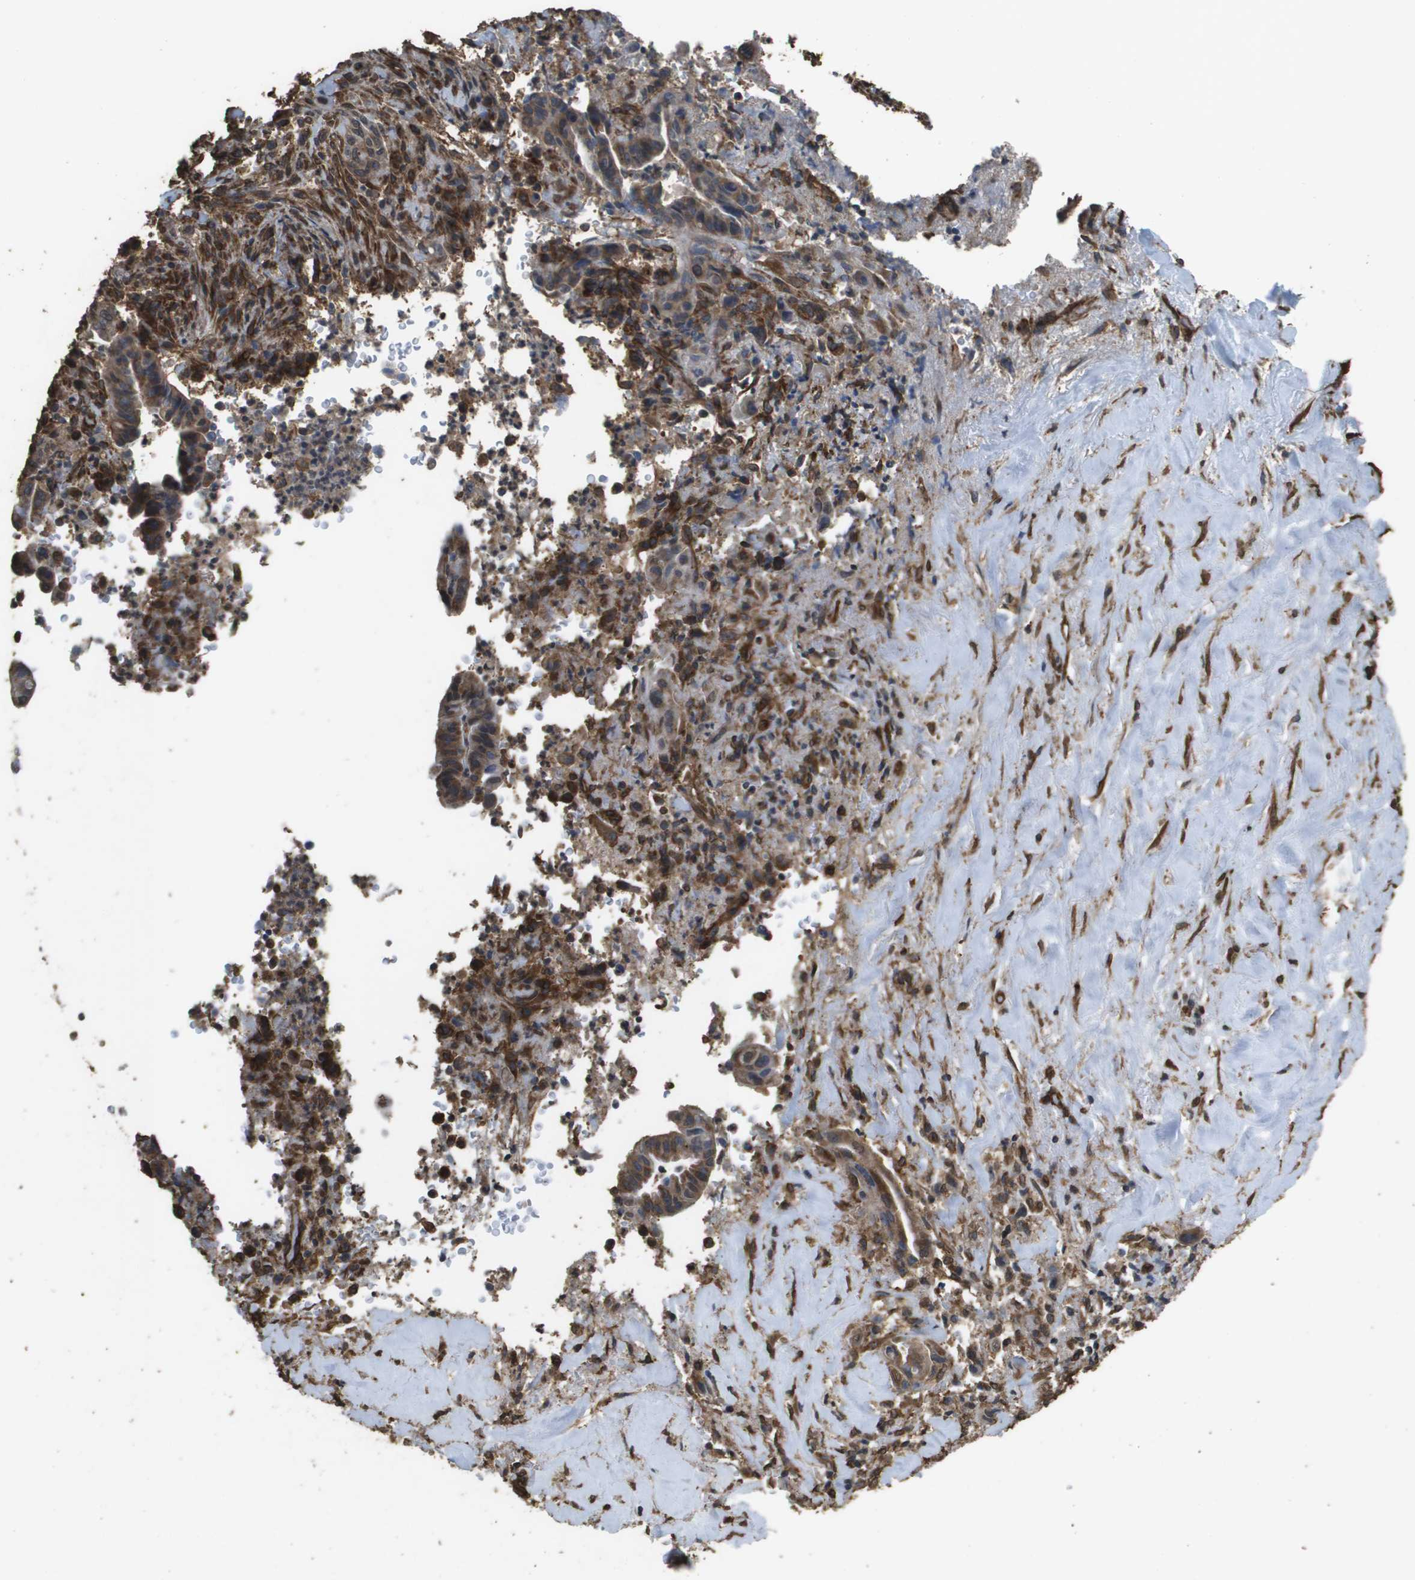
{"staining": {"intensity": "moderate", "quantity": ">75%", "location": "cytoplasmic/membranous,nuclear"}, "tissue": "liver cancer", "cell_type": "Tumor cells", "image_type": "cancer", "snomed": [{"axis": "morphology", "description": "Cholangiocarcinoma"}, {"axis": "topography", "description": "Liver"}], "caption": "Liver cancer stained for a protein shows moderate cytoplasmic/membranous and nuclear positivity in tumor cells.", "gene": "AAMP", "patient": {"sex": "female", "age": 67}}